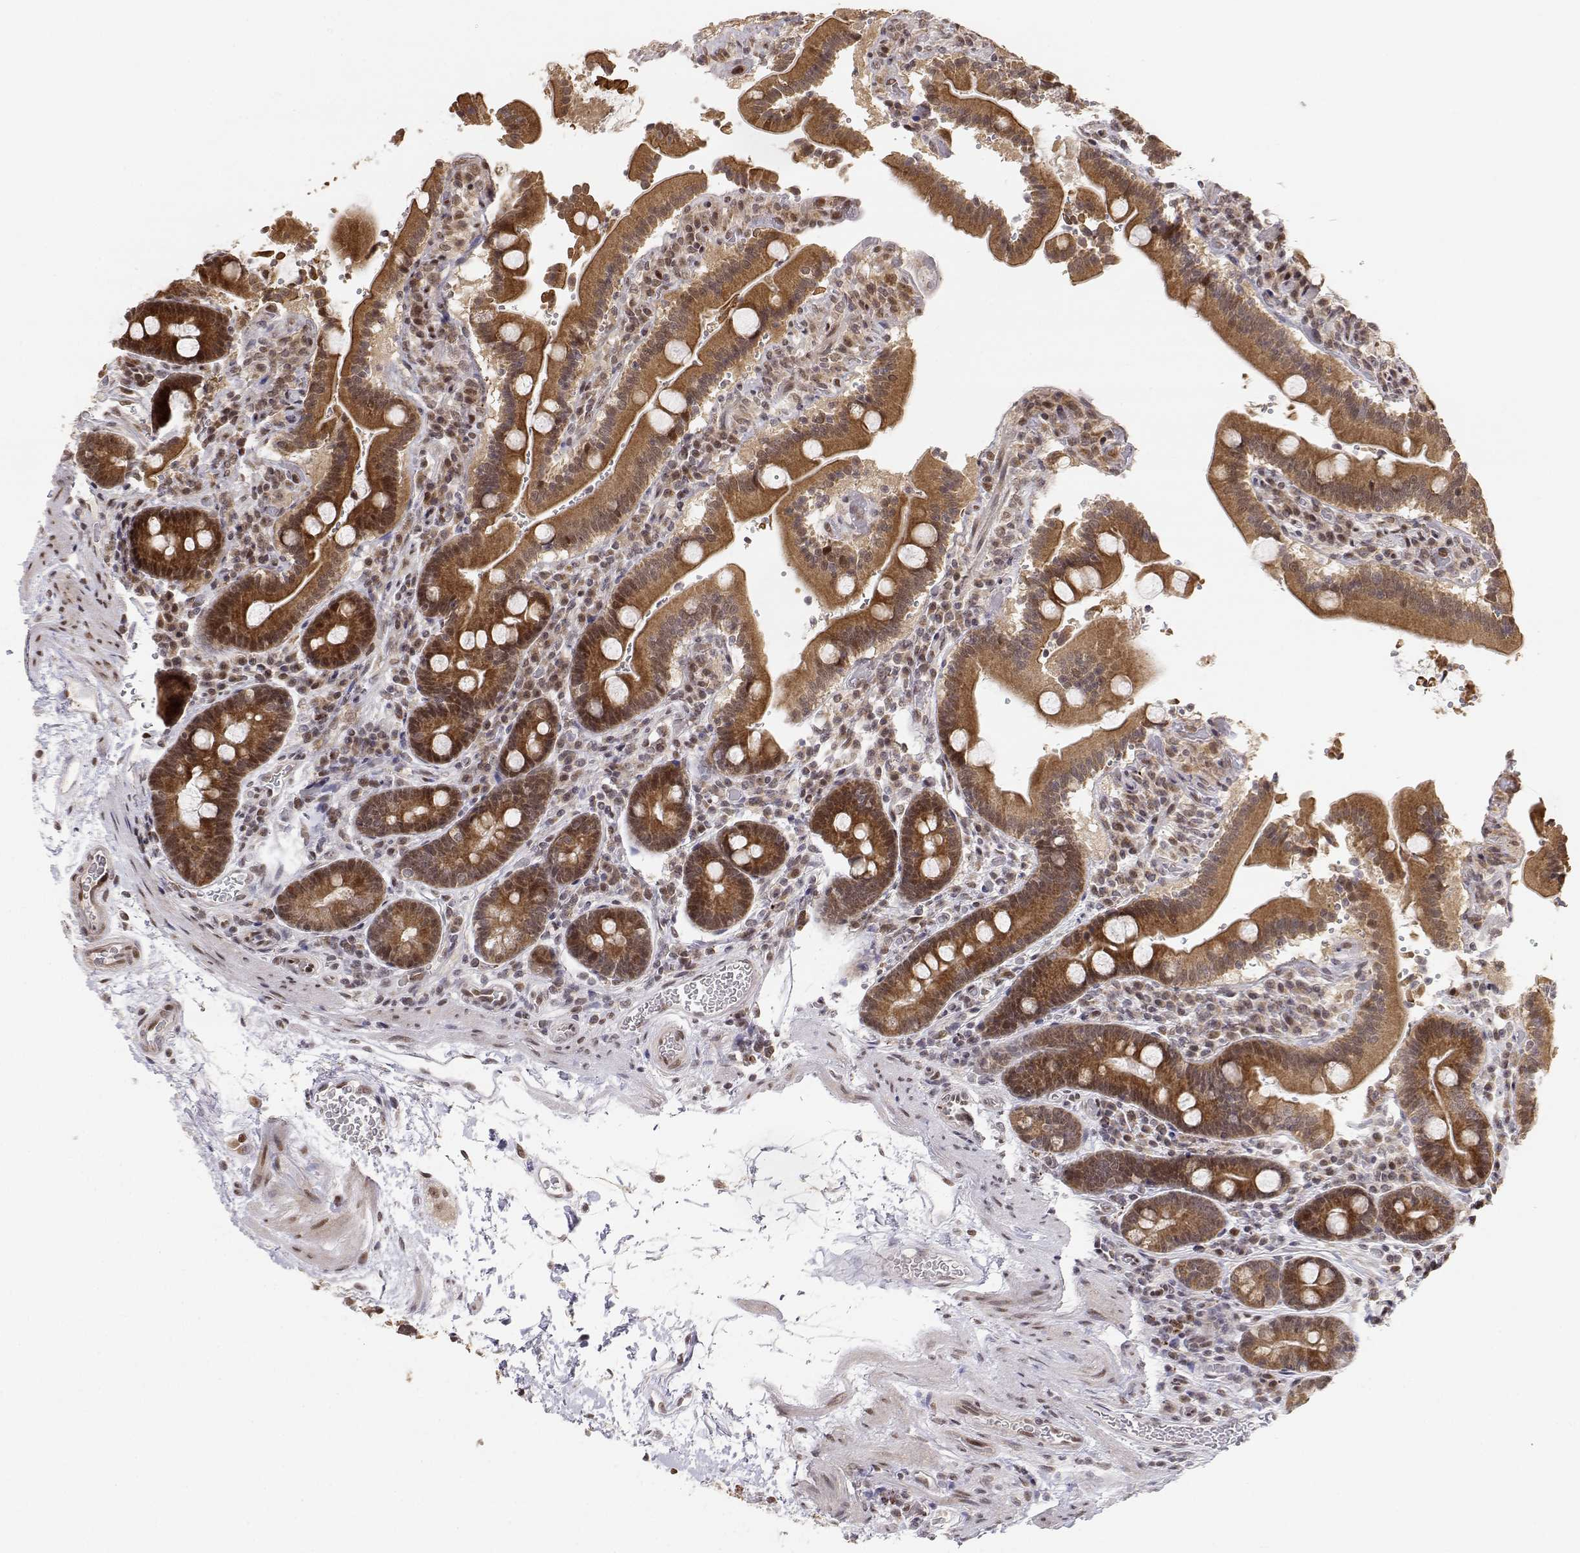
{"staining": {"intensity": "strong", "quantity": ">75%", "location": "cytoplasmic/membranous"}, "tissue": "duodenum", "cell_type": "Glandular cells", "image_type": "normal", "snomed": [{"axis": "morphology", "description": "Normal tissue, NOS"}, {"axis": "topography", "description": "Duodenum"}], "caption": "The photomicrograph displays immunohistochemical staining of normal duodenum. There is strong cytoplasmic/membranous expression is identified in approximately >75% of glandular cells.", "gene": "BRCA1", "patient": {"sex": "female", "age": 62}}